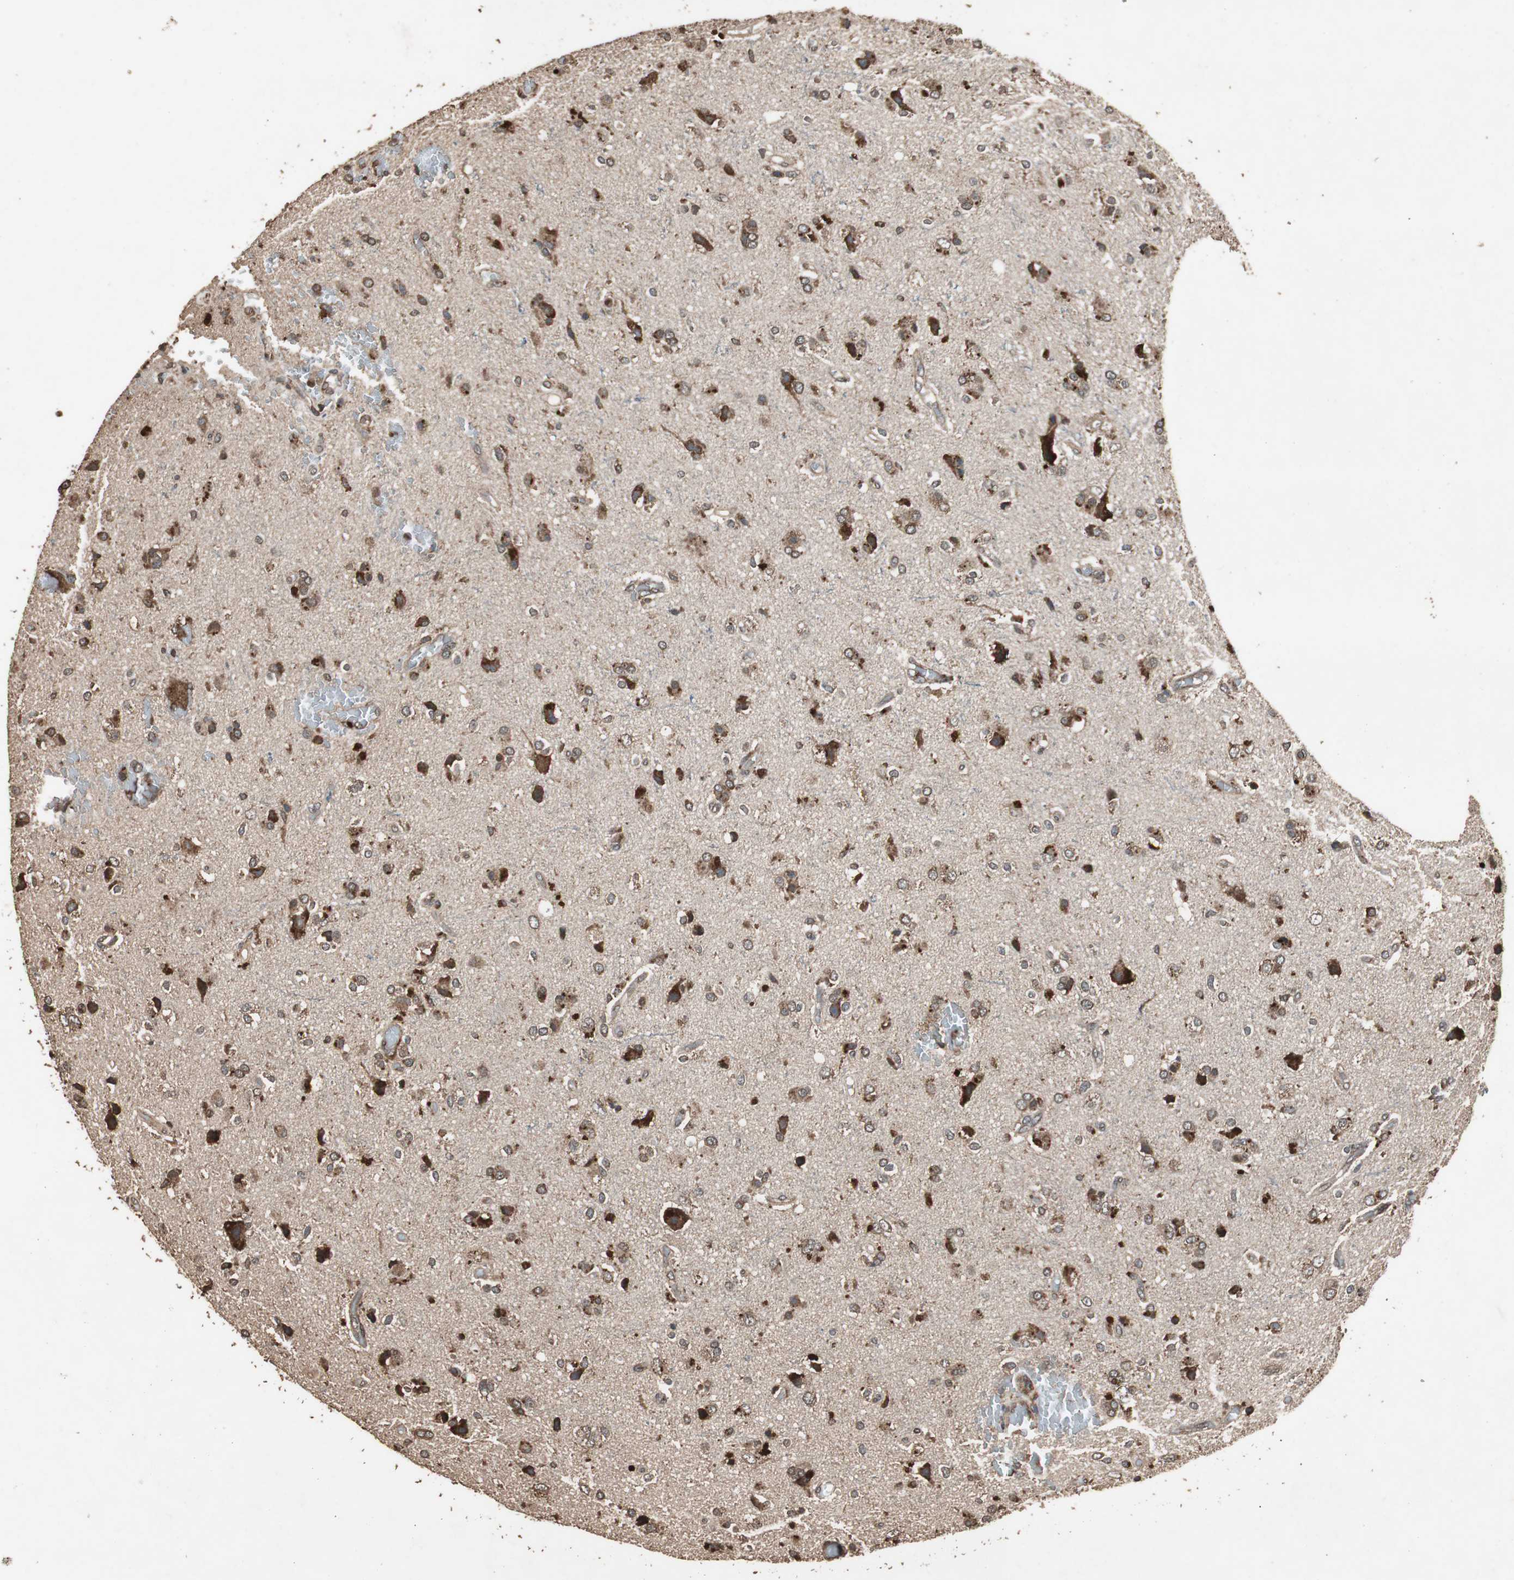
{"staining": {"intensity": "moderate", "quantity": "<25%", "location": "cytoplasmic/membranous"}, "tissue": "glioma", "cell_type": "Tumor cells", "image_type": "cancer", "snomed": [{"axis": "morphology", "description": "Glioma, malignant, High grade"}, {"axis": "topography", "description": "Brain"}], "caption": "IHC (DAB) staining of high-grade glioma (malignant) exhibits moderate cytoplasmic/membranous protein positivity in approximately <25% of tumor cells.", "gene": "LAMTOR5", "patient": {"sex": "male", "age": 47}}